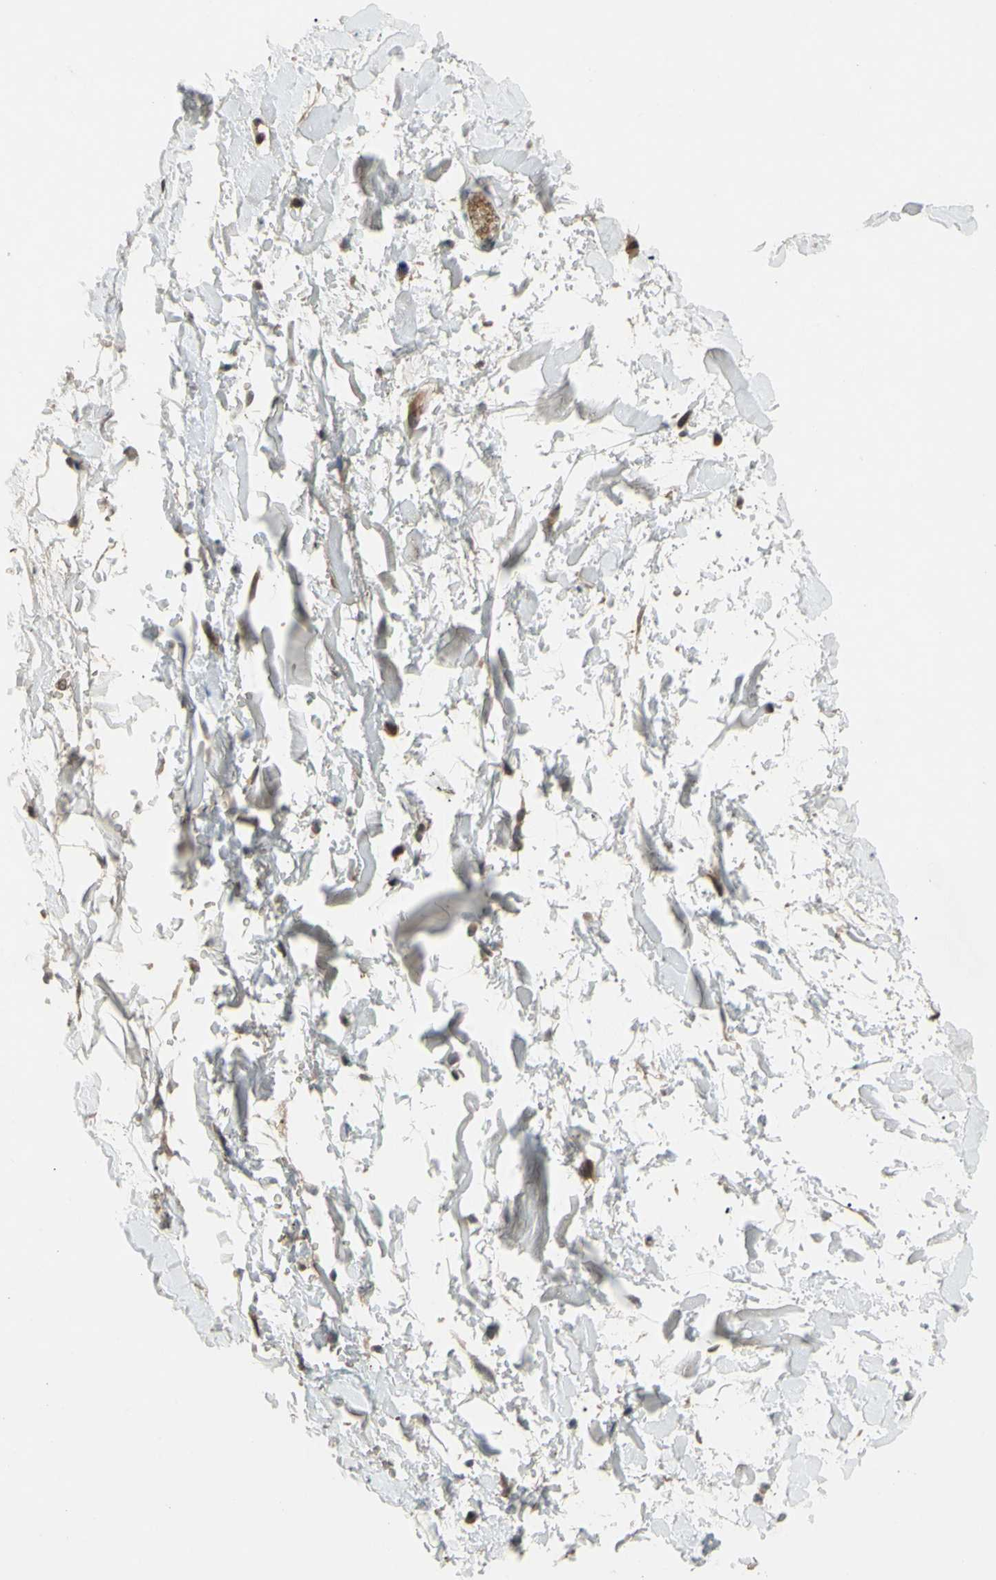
{"staining": {"intensity": "weak", "quantity": "25%-75%", "location": "cytoplasmic/membranous"}, "tissue": "adipose tissue", "cell_type": "Adipocytes", "image_type": "normal", "snomed": [{"axis": "morphology", "description": "Normal tissue, NOS"}, {"axis": "topography", "description": "Soft tissue"}], "caption": "High-power microscopy captured an IHC micrograph of benign adipose tissue, revealing weak cytoplasmic/membranous expression in approximately 25%-75% of adipocytes.", "gene": "ALK", "patient": {"sex": "male", "age": 72}}